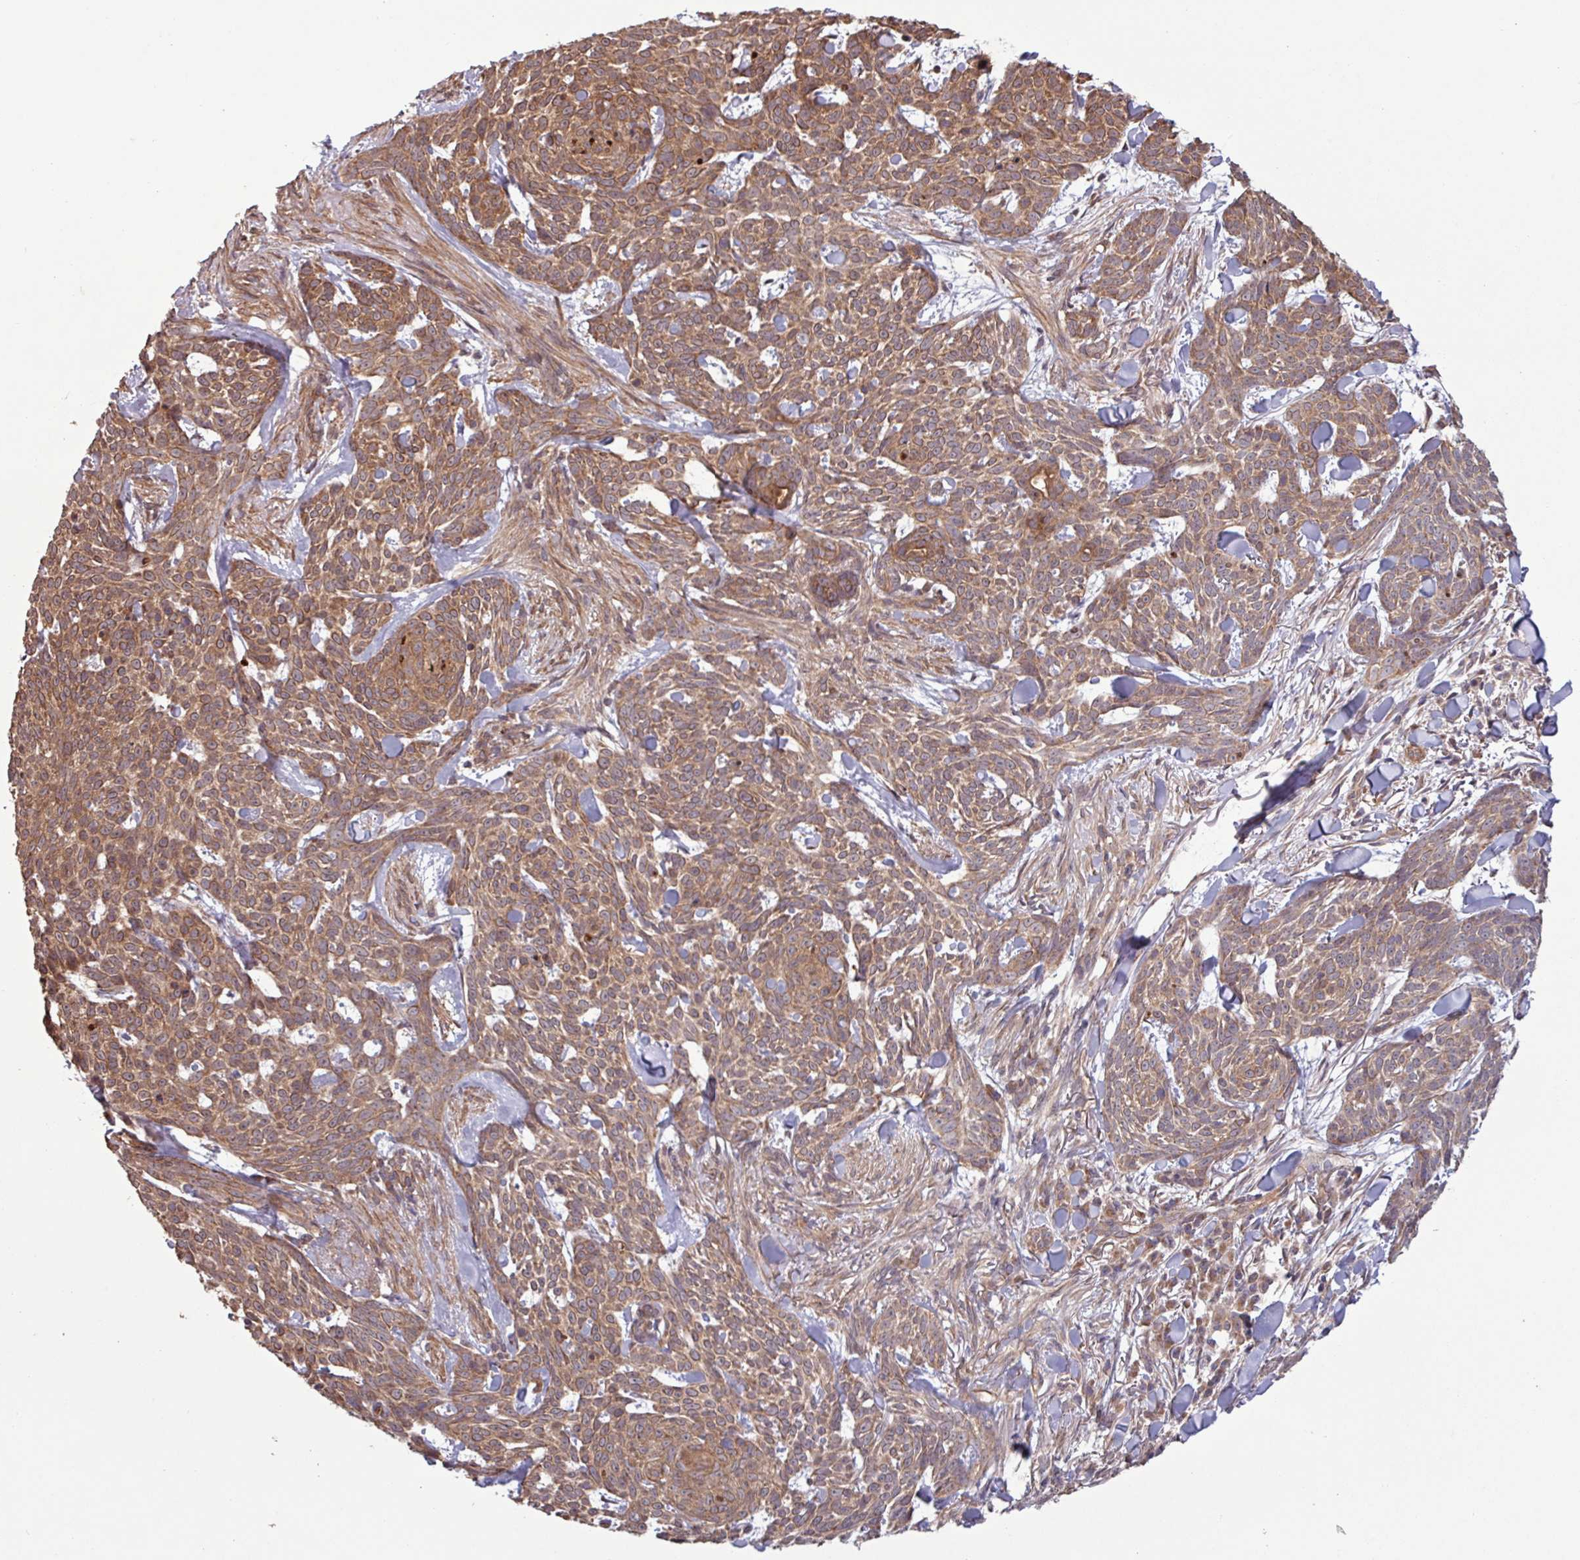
{"staining": {"intensity": "moderate", "quantity": ">75%", "location": "cytoplasmic/membranous"}, "tissue": "skin cancer", "cell_type": "Tumor cells", "image_type": "cancer", "snomed": [{"axis": "morphology", "description": "Basal cell carcinoma"}, {"axis": "topography", "description": "Skin"}], "caption": "A photomicrograph of skin cancer stained for a protein exhibits moderate cytoplasmic/membranous brown staining in tumor cells.", "gene": "TRABD2A", "patient": {"sex": "female", "age": 93}}